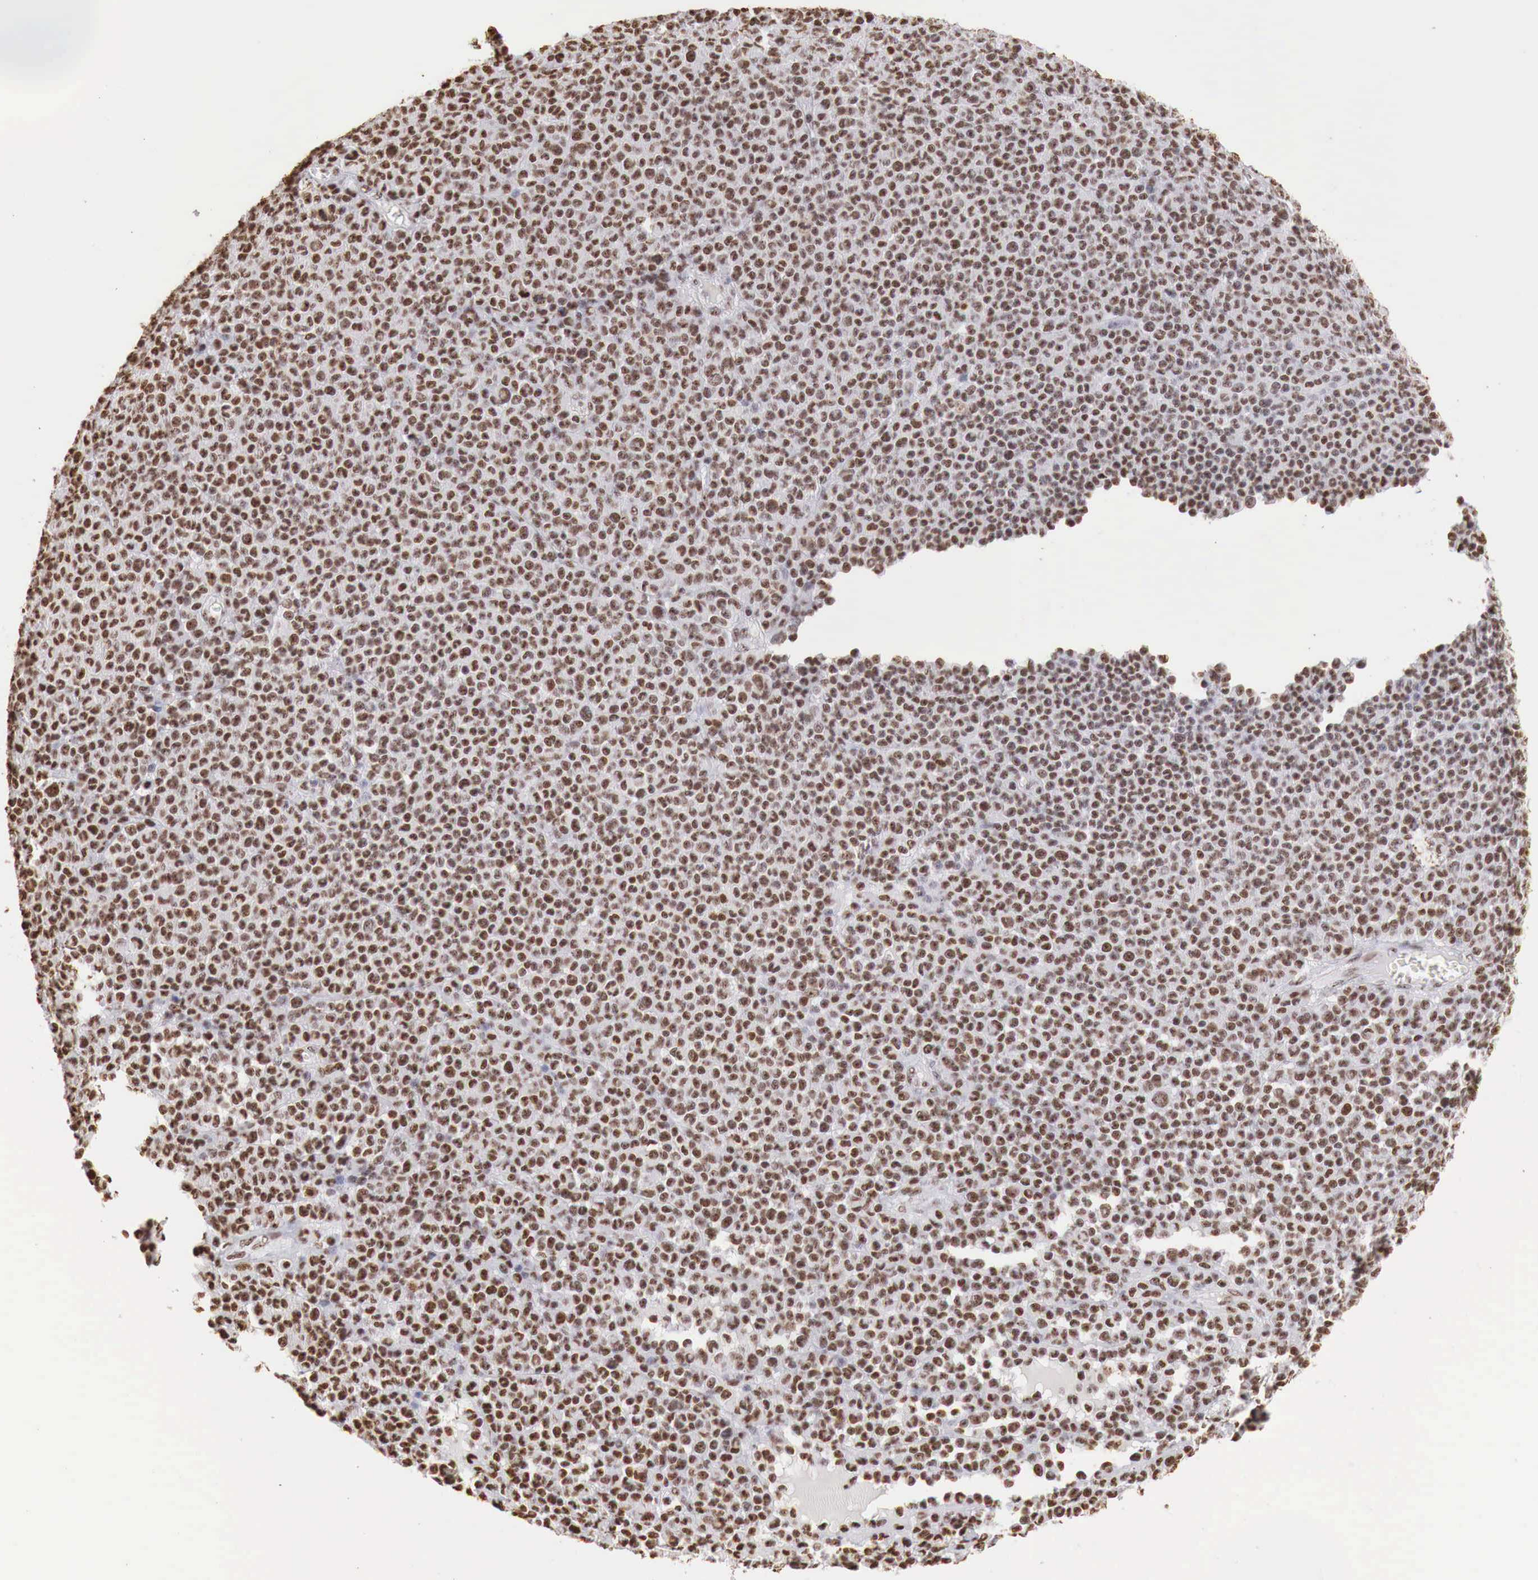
{"staining": {"intensity": "strong", "quantity": ">75%", "location": "nuclear"}, "tissue": "melanoma", "cell_type": "Tumor cells", "image_type": "cancer", "snomed": [{"axis": "morphology", "description": "Malignant melanoma, Metastatic site"}, {"axis": "topography", "description": "Skin"}], "caption": "DAB immunohistochemical staining of human malignant melanoma (metastatic site) shows strong nuclear protein staining in approximately >75% of tumor cells.", "gene": "DKC1", "patient": {"sex": "male", "age": 32}}